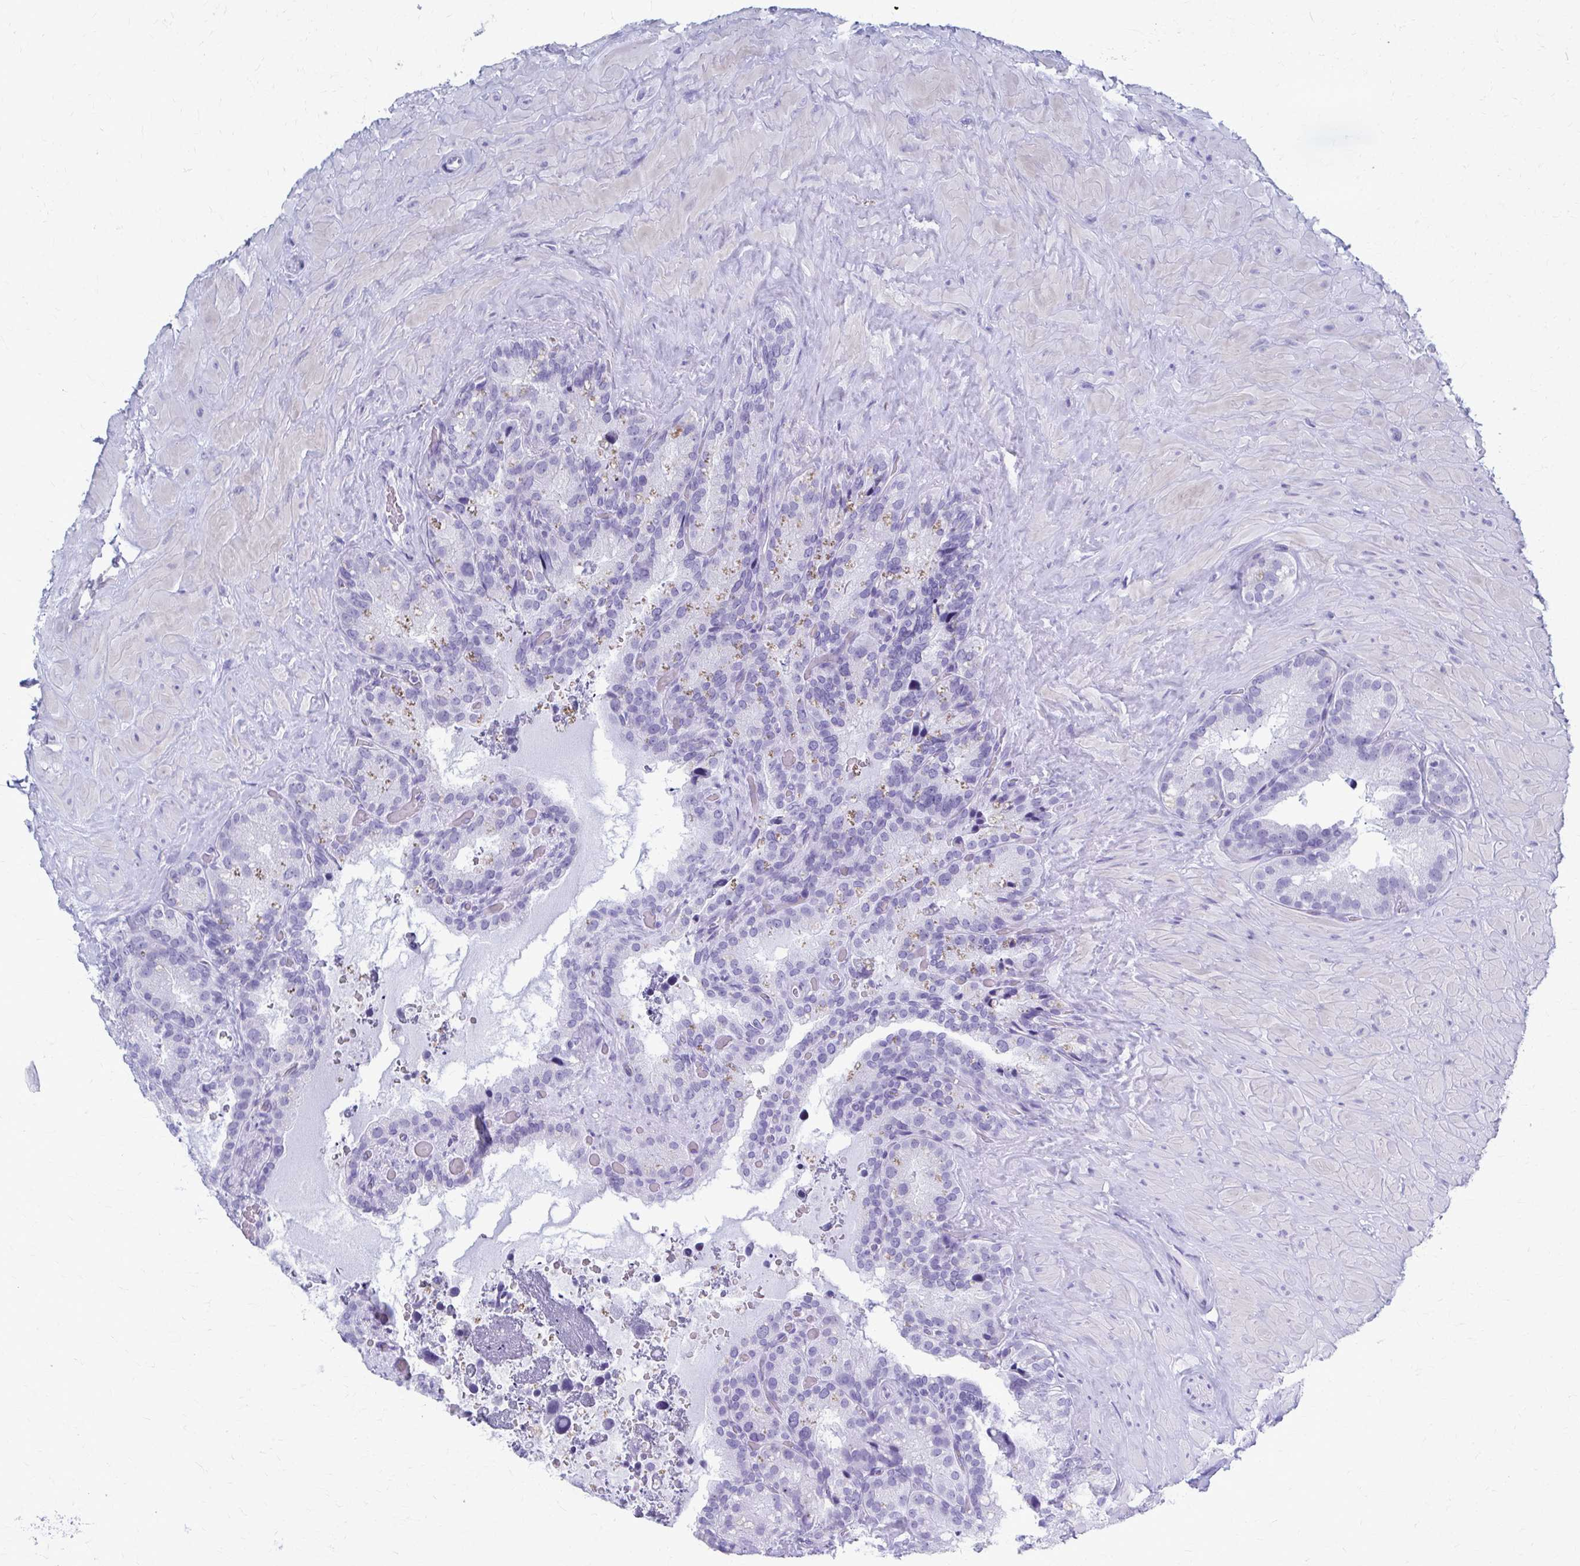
{"staining": {"intensity": "negative", "quantity": "none", "location": "none"}, "tissue": "seminal vesicle", "cell_type": "Glandular cells", "image_type": "normal", "snomed": [{"axis": "morphology", "description": "Normal tissue, NOS"}, {"axis": "topography", "description": "Seminal veicle"}], "caption": "Unremarkable seminal vesicle was stained to show a protein in brown. There is no significant positivity in glandular cells. (Immunohistochemistry (ihc), brightfield microscopy, high magnification).", "gene": "CELF5", "patient": {"sex": "male", "age": 60}}